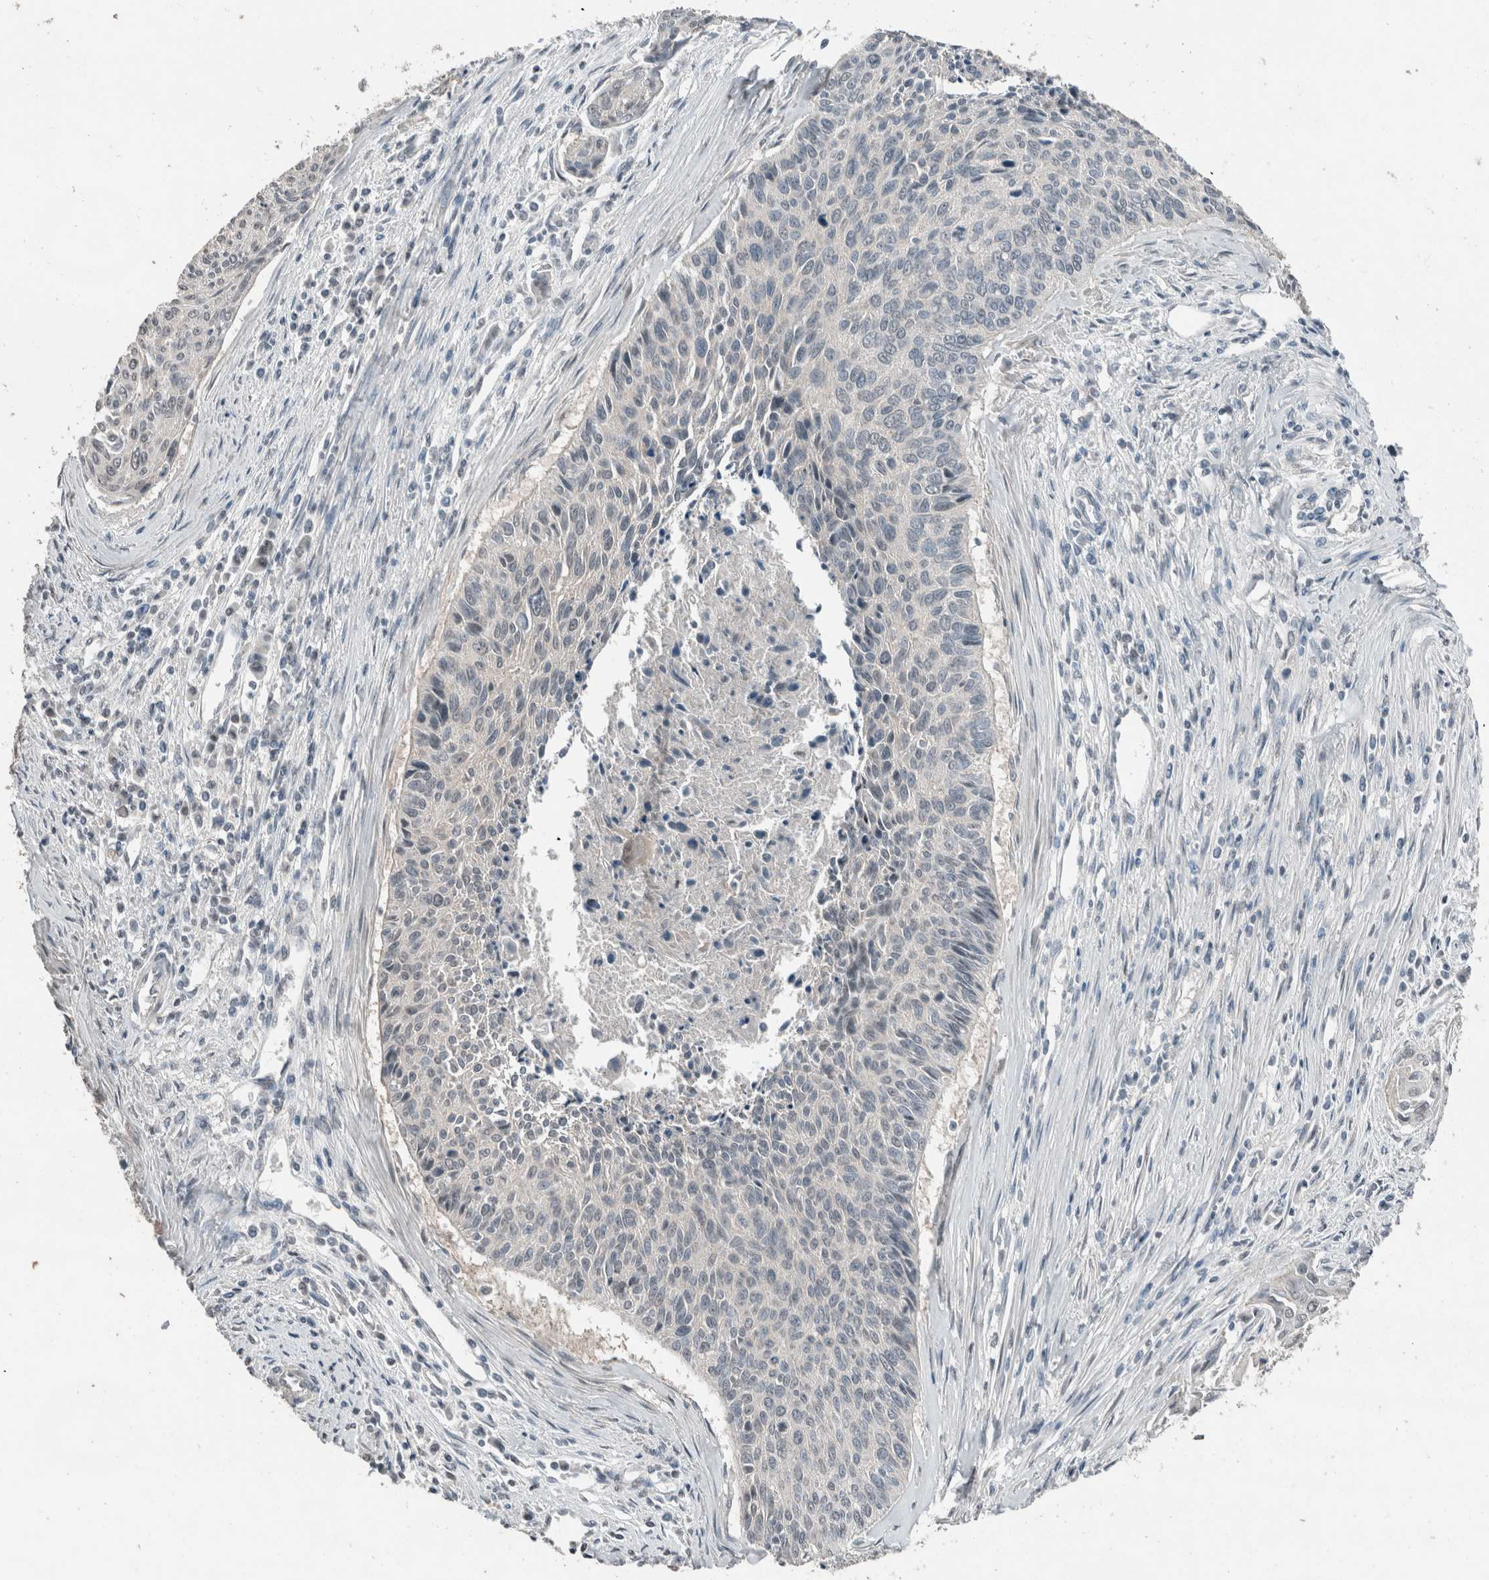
{"staining": {"intensity": "negative", "quantity": "none", "location": "none"}, "tissue": "cervical cancer", "cell_type": "Tumor cells", "image_type": "cancer", "snomed": [{"axis": "morphology", "description": "Squamous cell carcinoma, NOS"}, {"axis": "topography", "description": "Cervix"}], "caption": "An immunohistochemistry (IHC) micrograph of cervical cancer is shown. There is no staining in tumor cells of cervical cancer. Brightfield microscopy of immunohistochemistry (IHC) stained with DAB (3,3'-diaminobenzidine) (brown) and hematoxylin (blue), captured at high magnification.", "gene": "ACVR2B", "patient": {"sex": "female", "age": 55}}